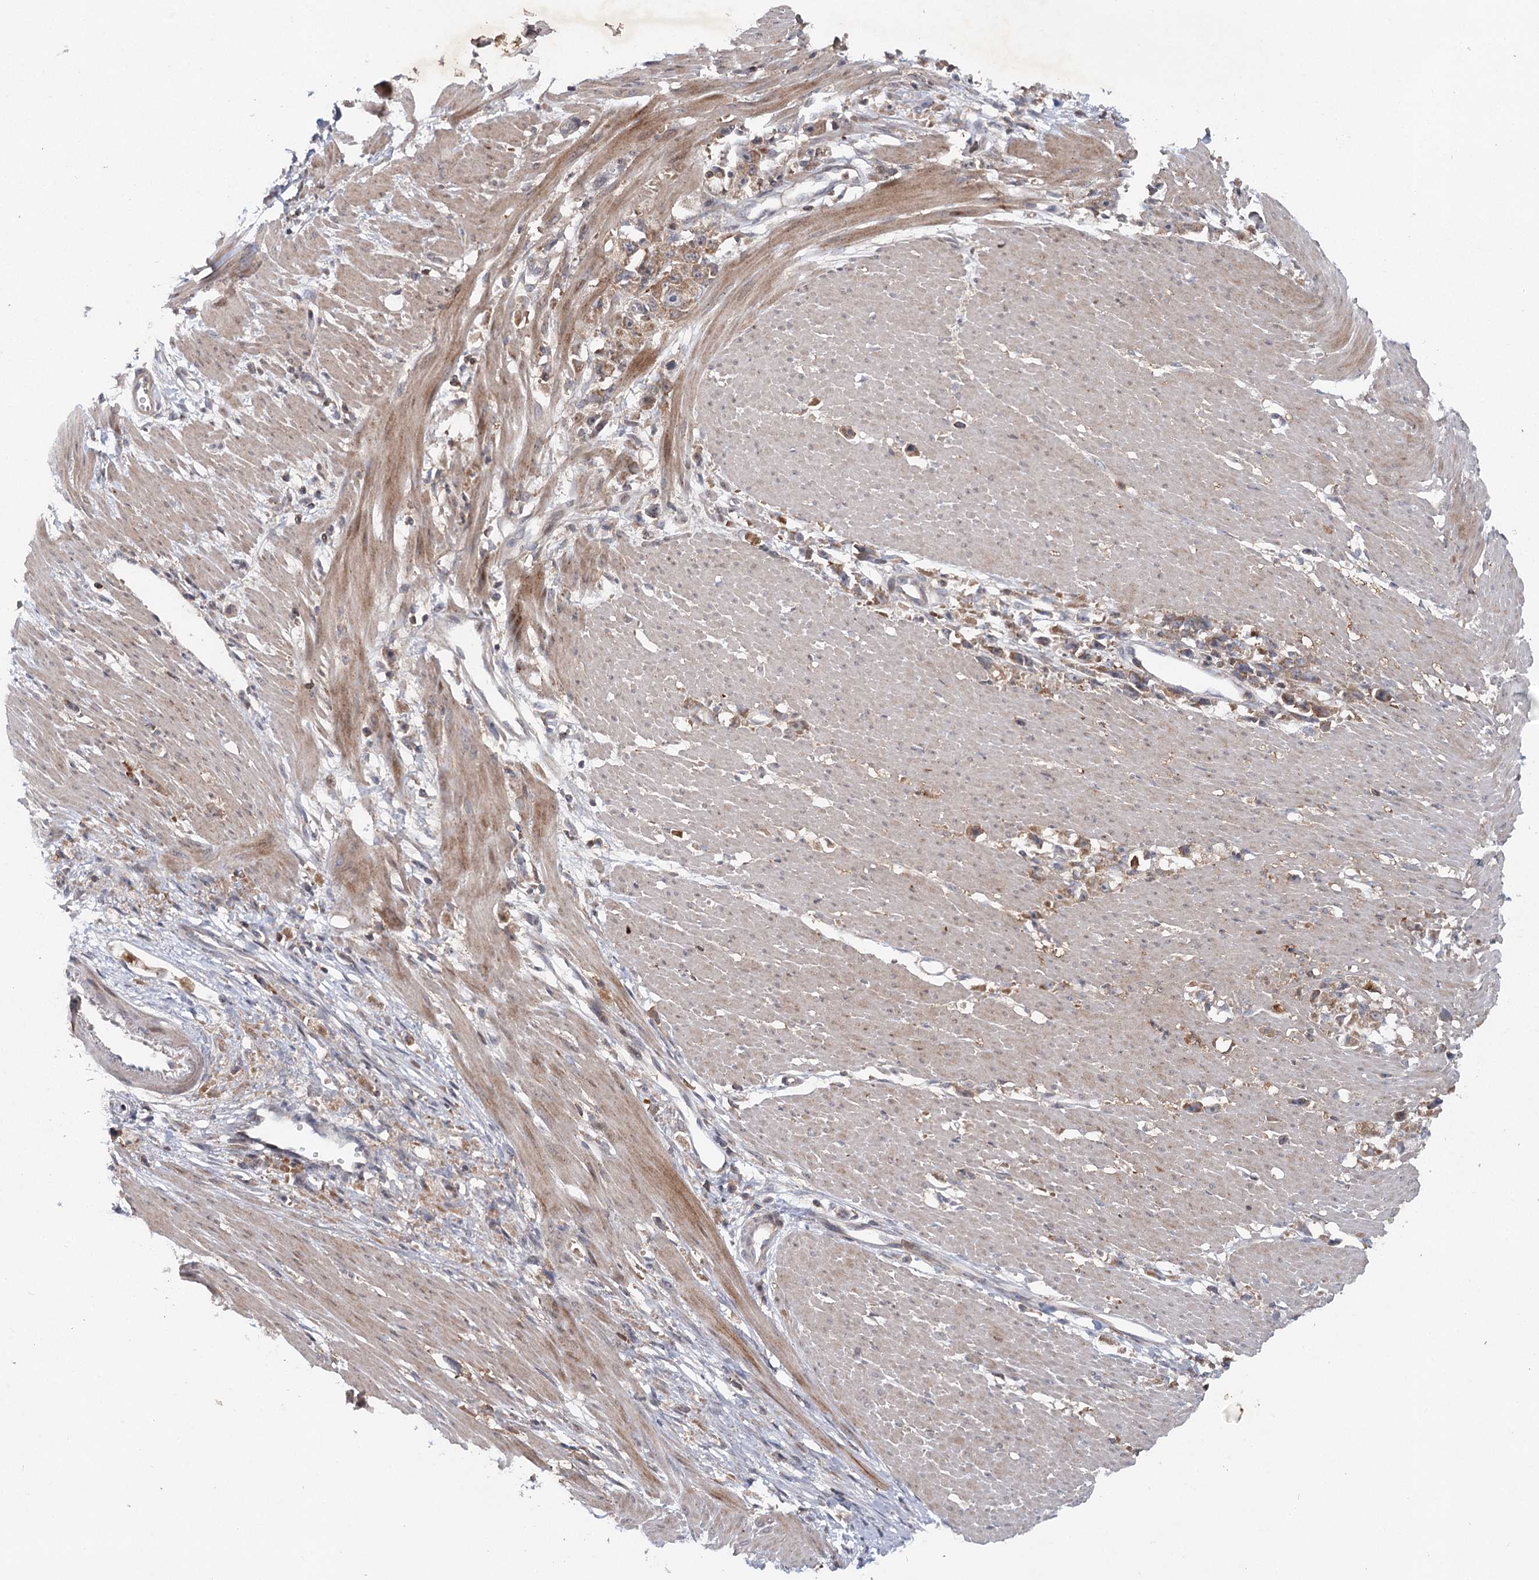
{"staining": {"intensity": "moderate", "quantity": ">75%", "location": "cytoplasmic/membranous"}, "tissue": "stomach cancer", "cell_type": "Tumor cells", "image_type": "cancer", "snomed": [{"axis": "morphology", "description": "Adenocarcinoma, NOS"}, {"axis": "topography", "description": "Stomach"}], "caption": "Stomach cancer (adenocarcinoma) stained with immunohistochemistry demonstrates moderate cytoplasmic/membranous positivity in about >75% of tumor cells.", "gene": "MAP3K13", "patient": {"sex": "female", "age": 59}}